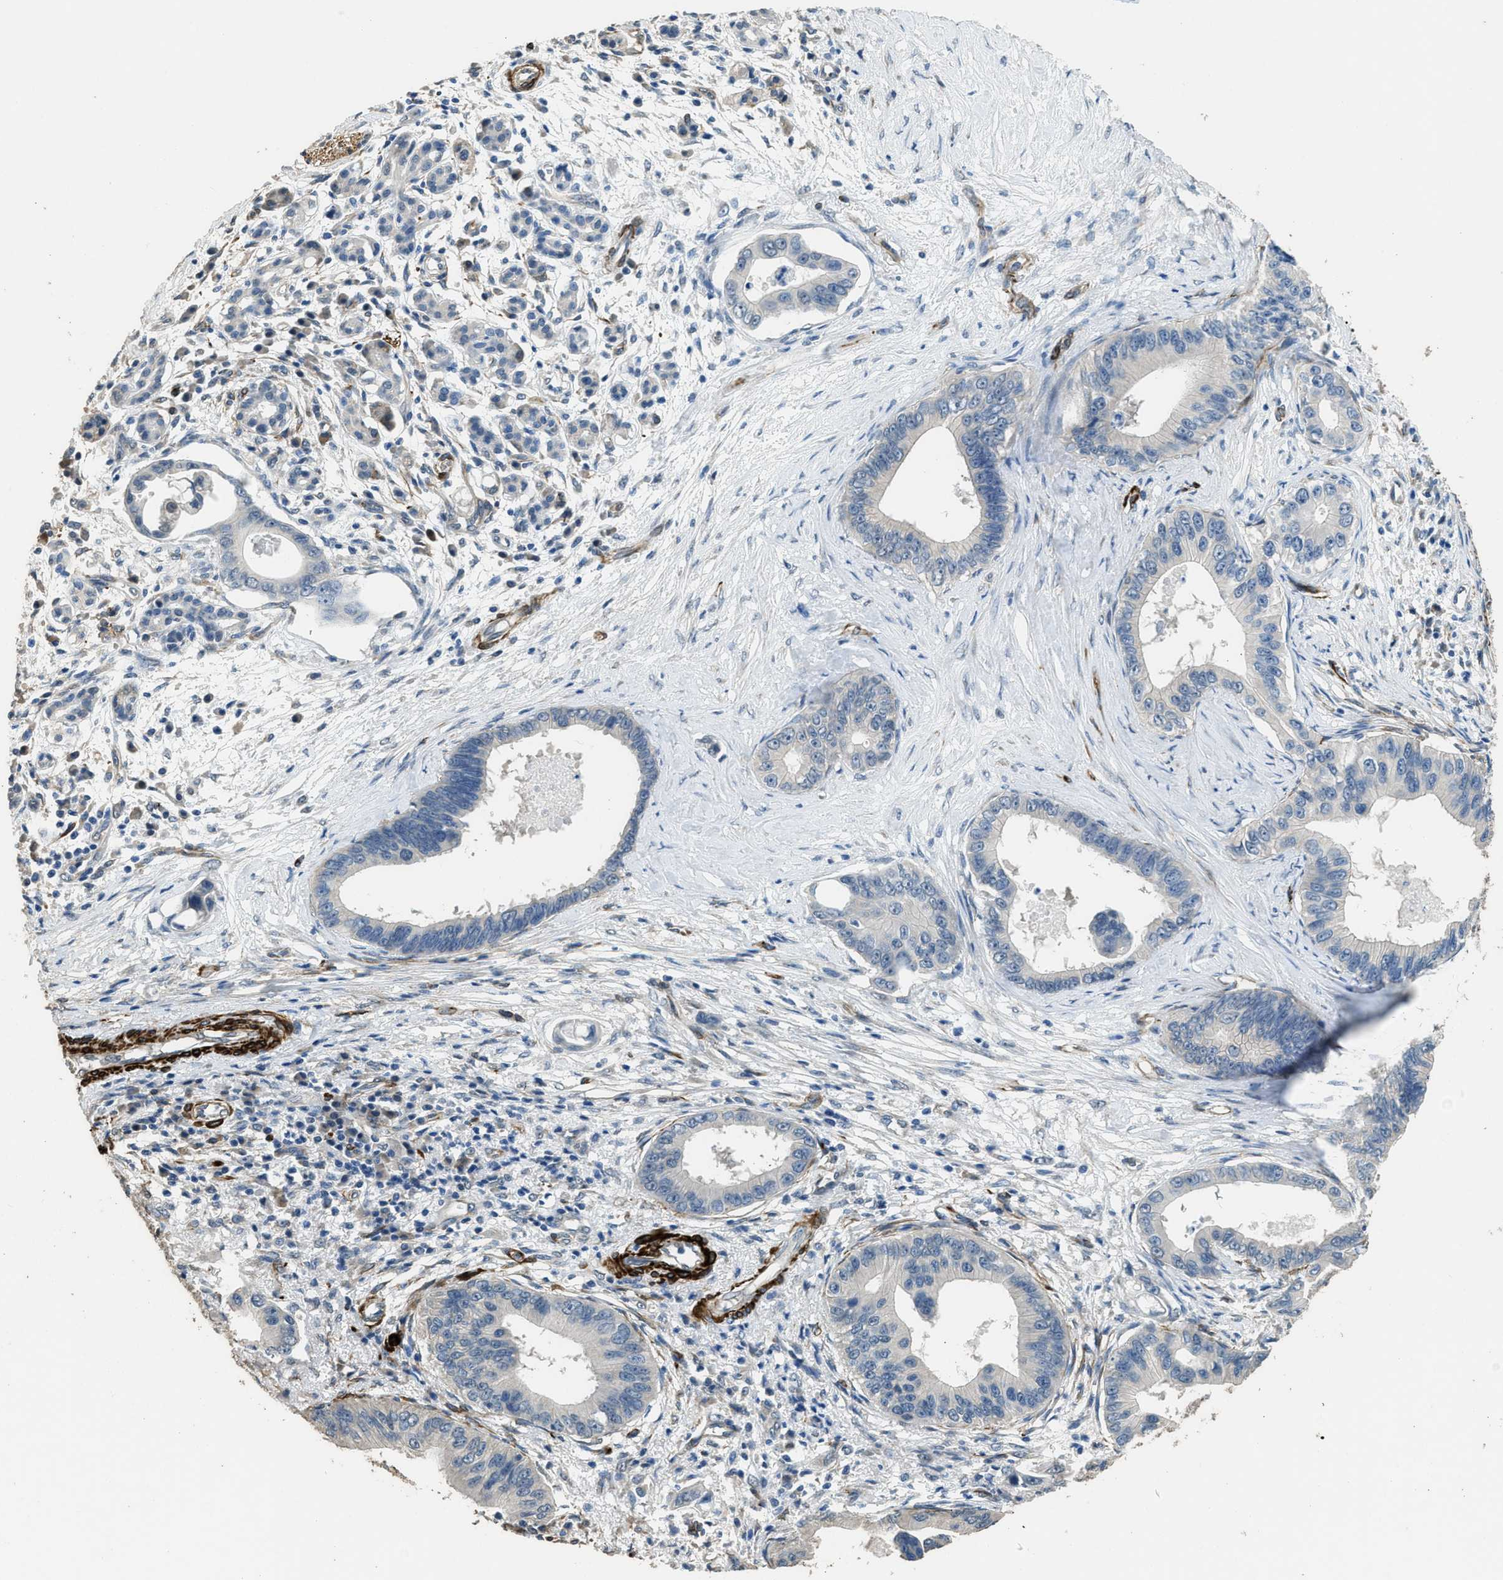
{"staining": {"intensity": "negative", "quantity": "none", "location": "none"}, "tissue": "pancreatic cancer", "cell_type": "Tumor cells", "image_type": "cancer", "snomed": [{"axis": "morphology", "description": "Adenocarcinoma, NOS"}, {"axis": "topography", "description": "Pancreas"}], "caption": "Tumor cells are negative for protein expression in human pancreatic adenocarcinoma.", "gene": "SYNM", "patient": {"sex": "male", "age": 77}}